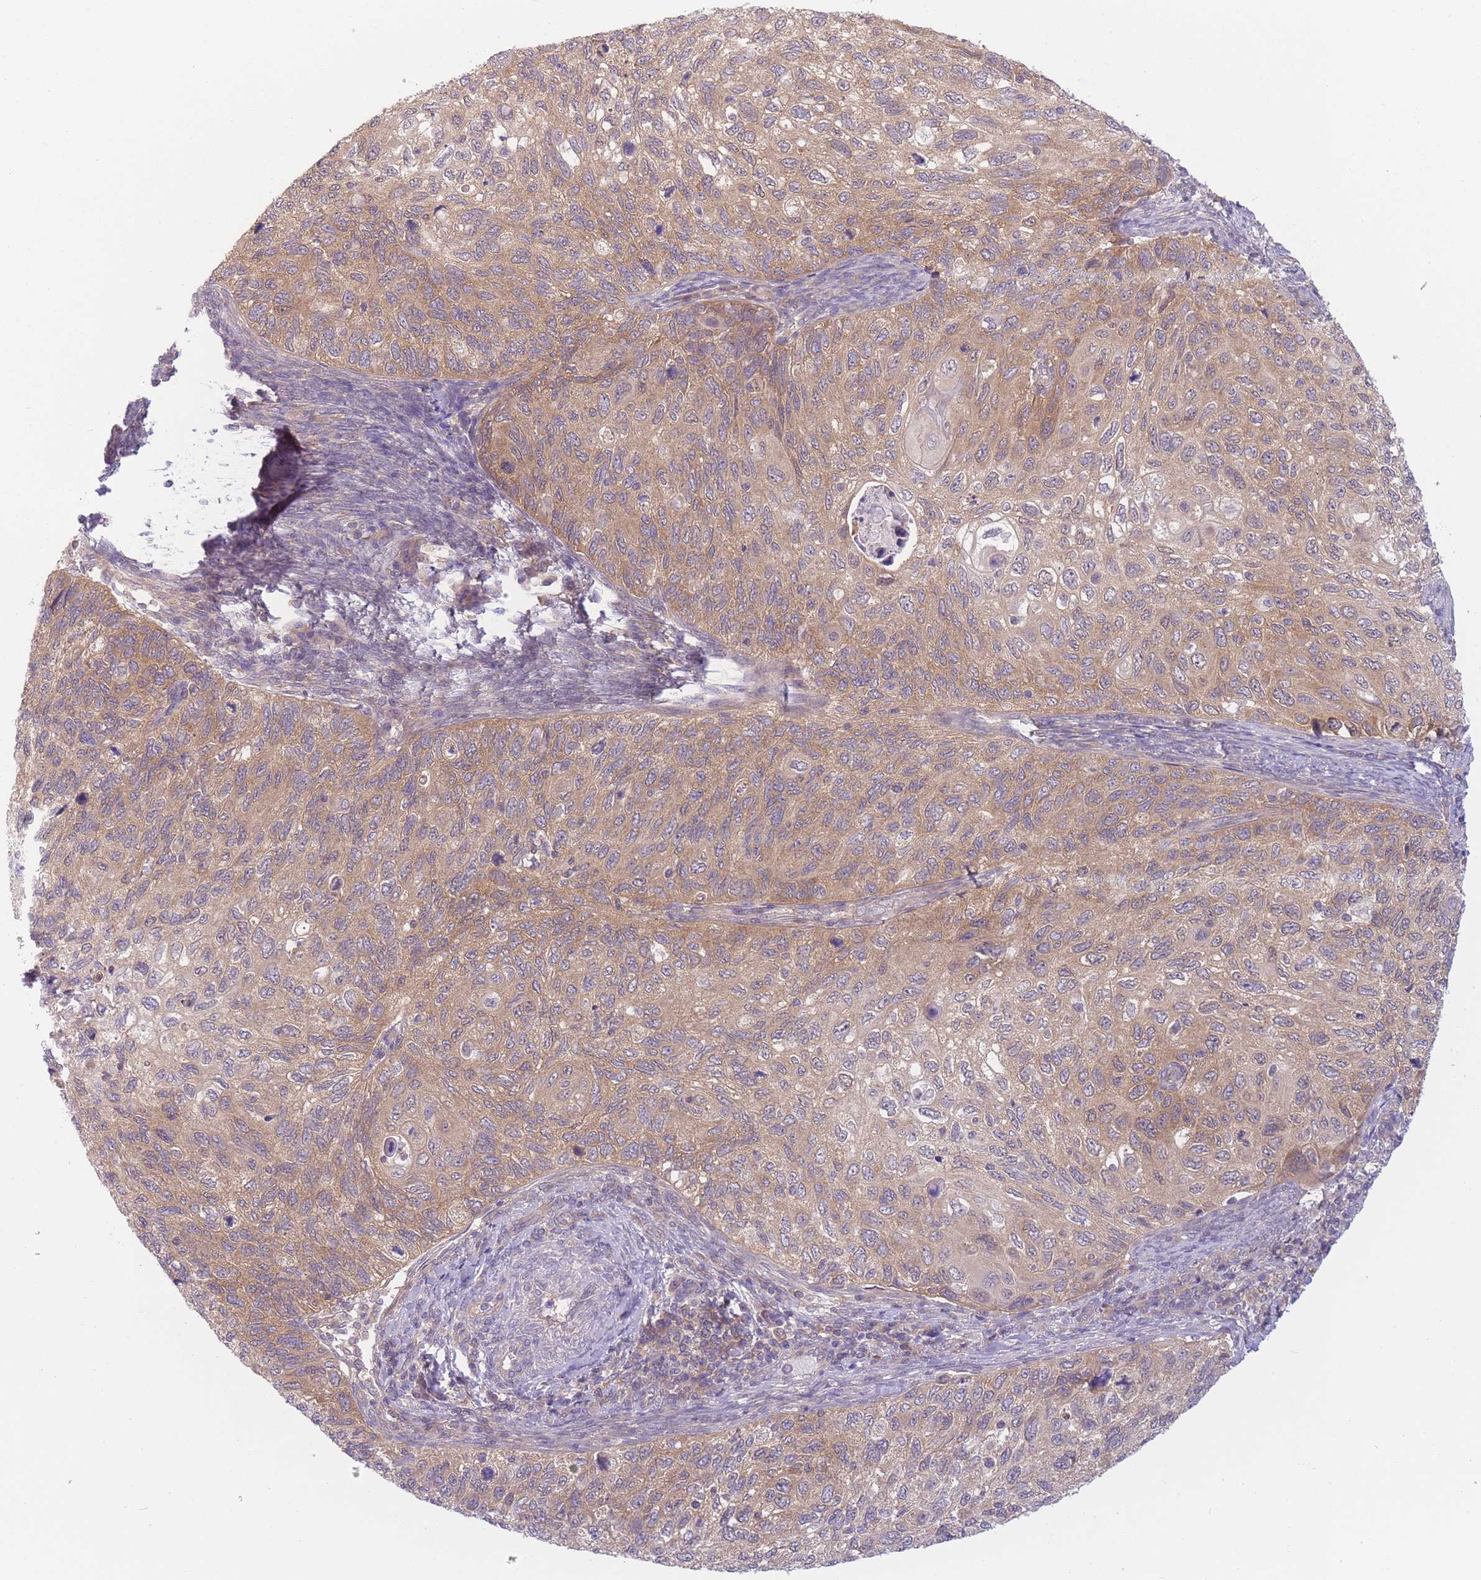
{"staining": {"intensity": "weak", "quantity": ">75%", "location": "cytoplasmic/membranous"}, "tissue": "cervical cancer", "cell_type": "Tumor cells", "image_type": "cancer", "snomed": [{"axis": "morphology", "description": "Squamous cell carcinoma, NOS"}, {"axis": "topography", "description": "Cervix"}], "caption": "Immunohistochemical staining of human cervical cancer exhibits weak cytoplasmic/membranous protein expression in about >75% of tumor cells.", "gene": "PFDN6", "patient": {"sex": "female", "age": 70}}